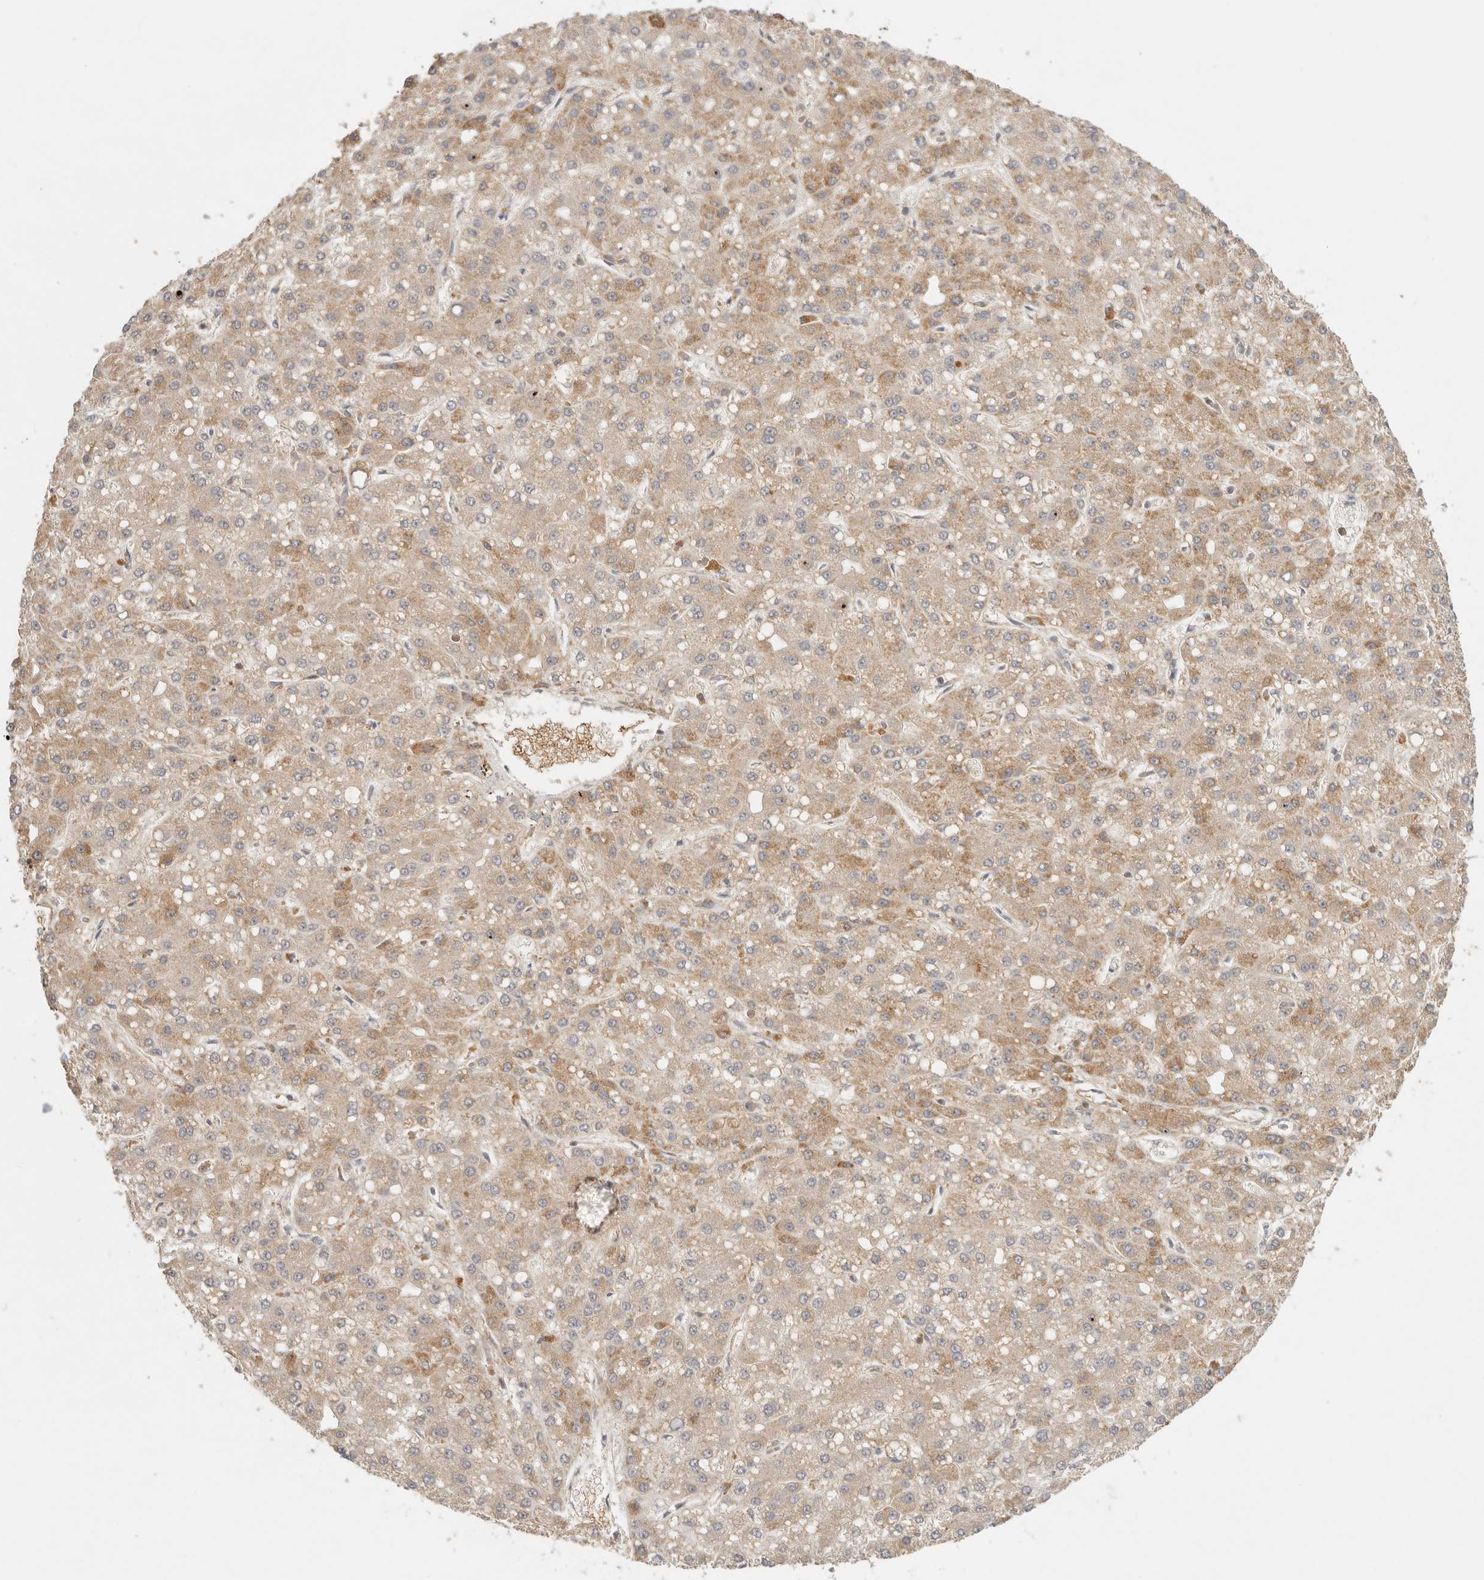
{"staining": {"intensity": "moderate", "quantity": "25%-75%", "location": "cytoplasmic/membranous"}, "tissue": "liver cancer", "cell_type": "Tumor cells", "image_type": "cancer", "snomed": [{"axis": "morphology", "description": "Carcinoma, Hepatocellular, NOS"}, {"axis": "topography", "description": "Liver"}], "caption": "Moderate cytoplasmic/membranous staining is appreciated in about 25%-75% of tumor cells in liver cancer.", "gene": "AHDC1", "patient": {"sex": "male", "age": 67}}